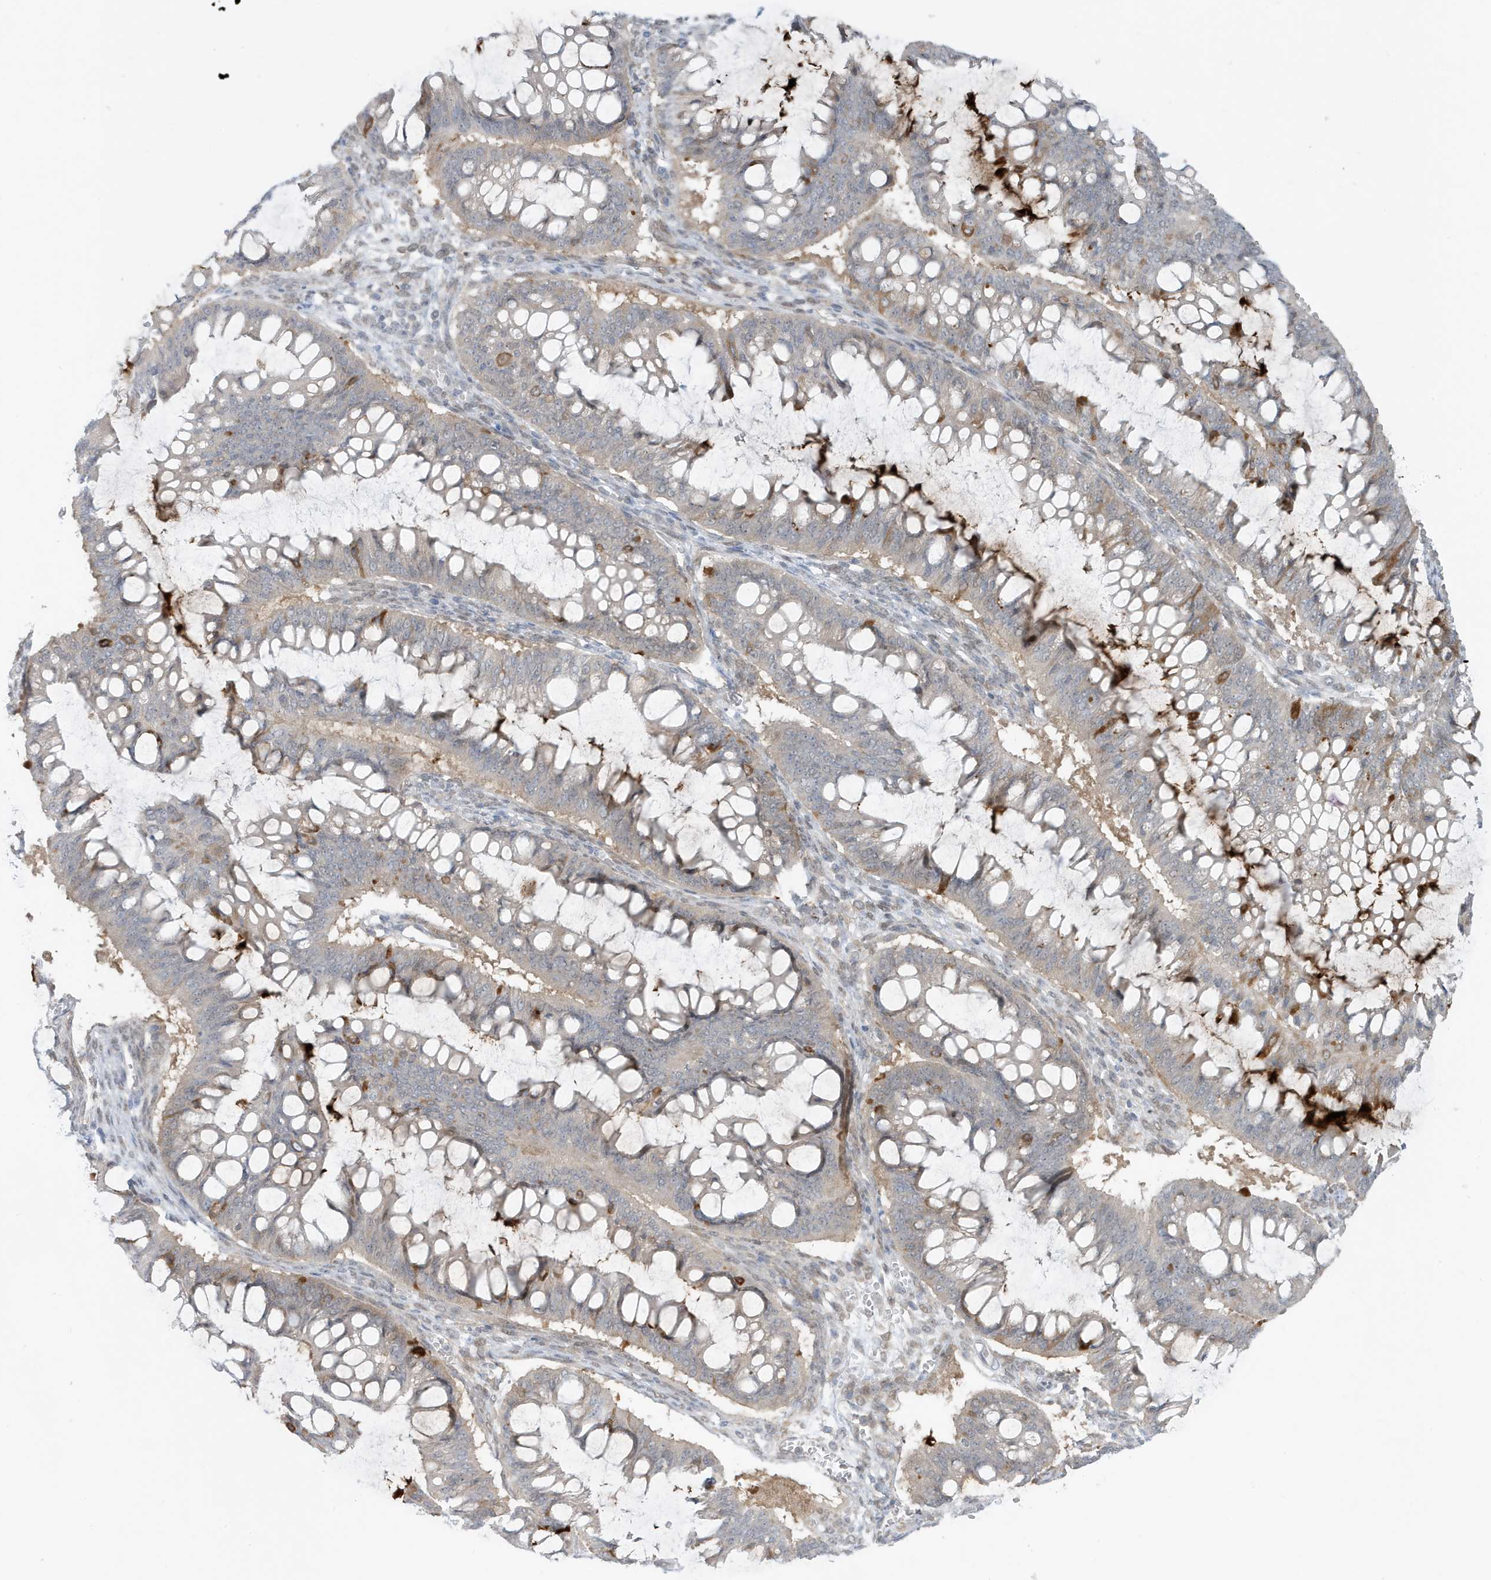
{"staining": {"intensity": "negative", "quantity": "none", "location": "none"}, "tissue": "ovarian cancer", "cell_type": "Tumor cells", "image_type": "cancer", "snomed": [{"axis": "morphology", "description": "Cystadenocarcinoma, mucinous, NOS"}, {"axis": "topography", "description": "Ovary"}], "caption": "Immunohistochemical staining of ovarian mucinous cystadenocarcinoma shows no significant staining in tumor cells.", "gene": "OGA", "patient": {"sex": "female", "age": 73}}